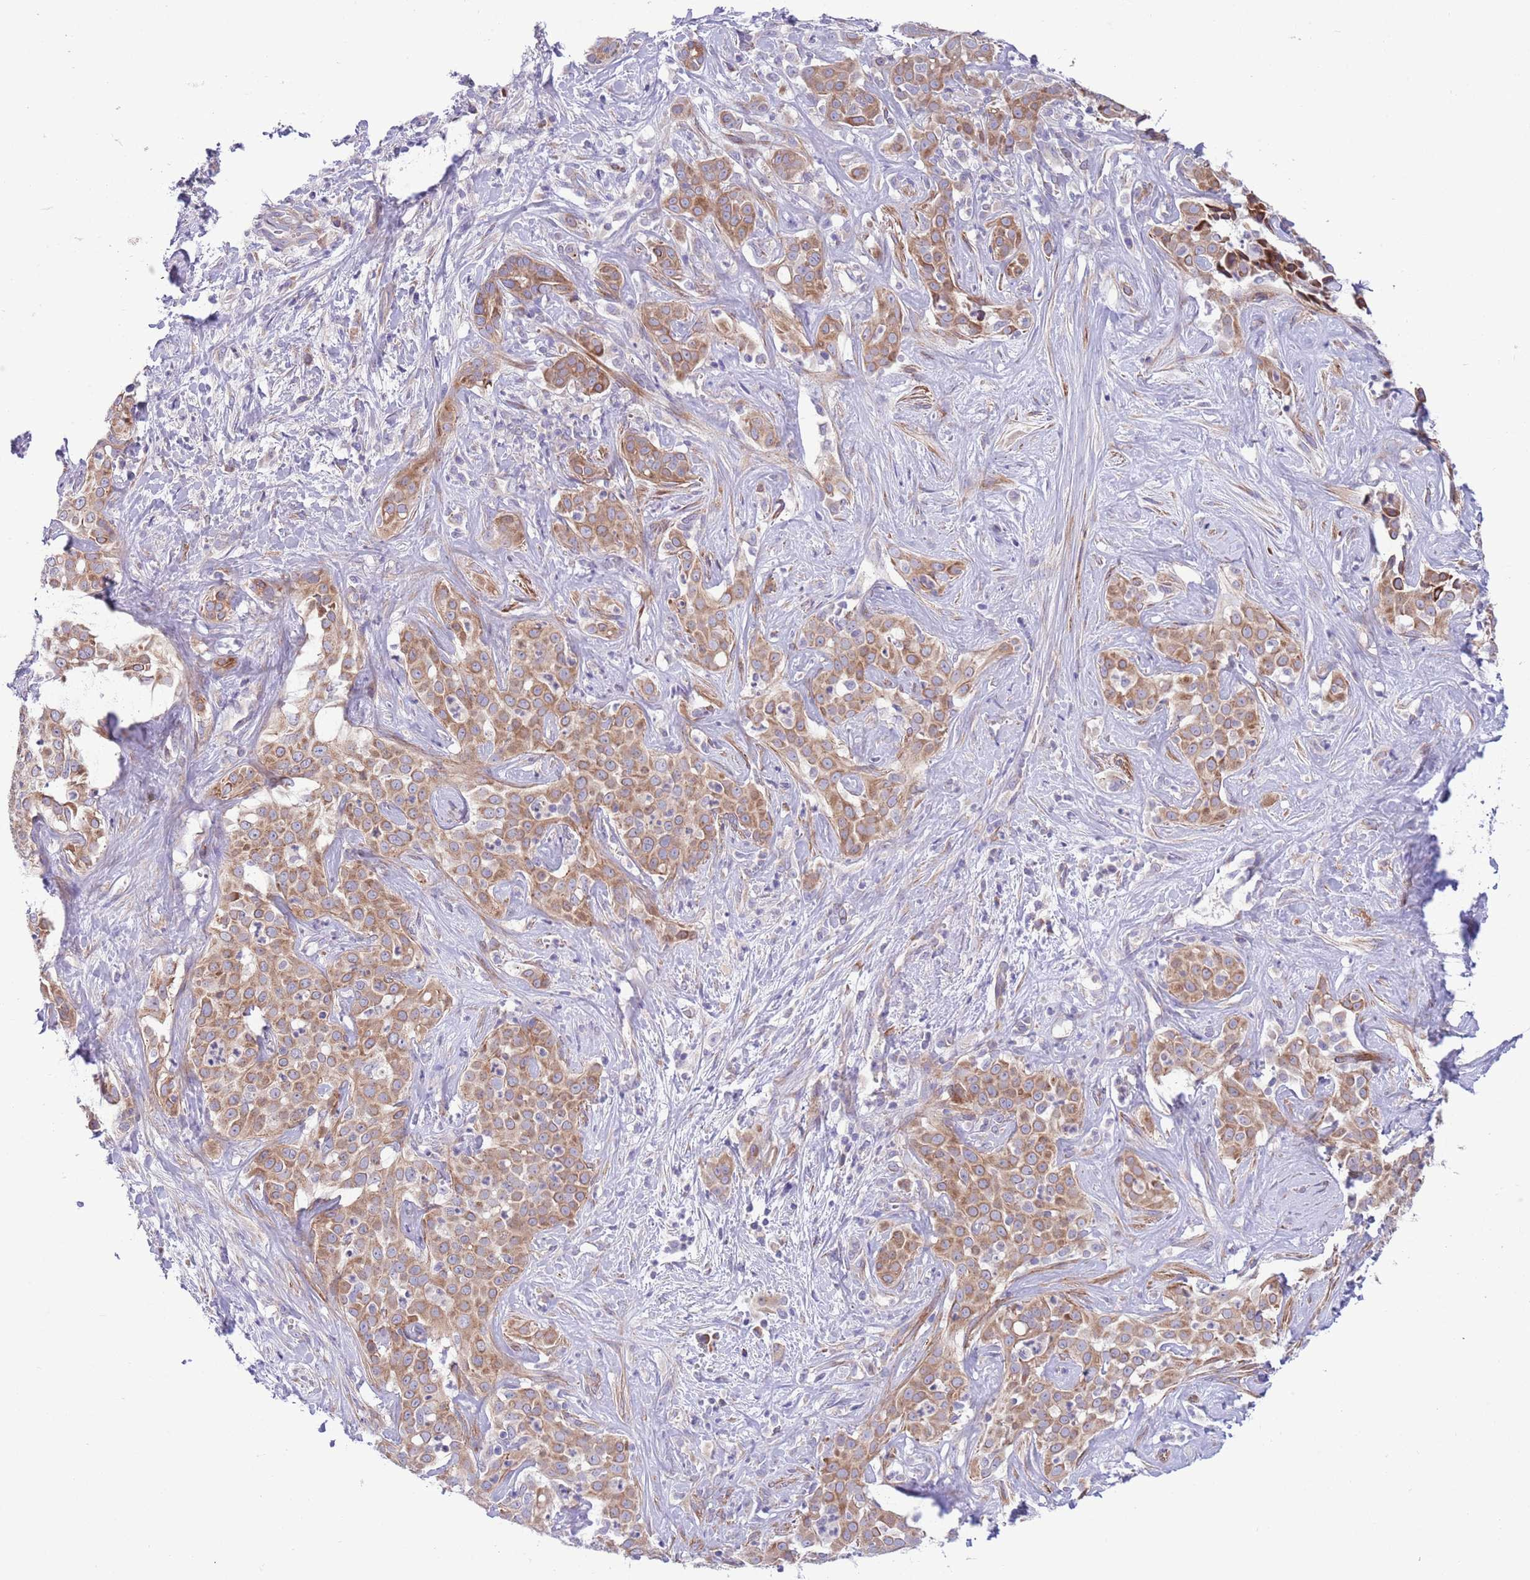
{"staining": {"intensity": "moderate", "quantity": ">75%", "location": "cytoplasmic/membranous"}, "tissue": "liver cancer", "cell_type": "Tumor cells", "image_type": "cancer", "snomed": [{"axis": "morphology", "description": "Cholangiocarcinoma"}, {"axis": "topography", "description": "Liver"}], "caption": "Immunohistochemistry of liver cholangiocarcinoma displays medium levels of moderate cytoplasmic/membranous staining in about >75% of tumor cells.", "gene": "TOMM5", "patient": {"sex": "male", "age": 67}}